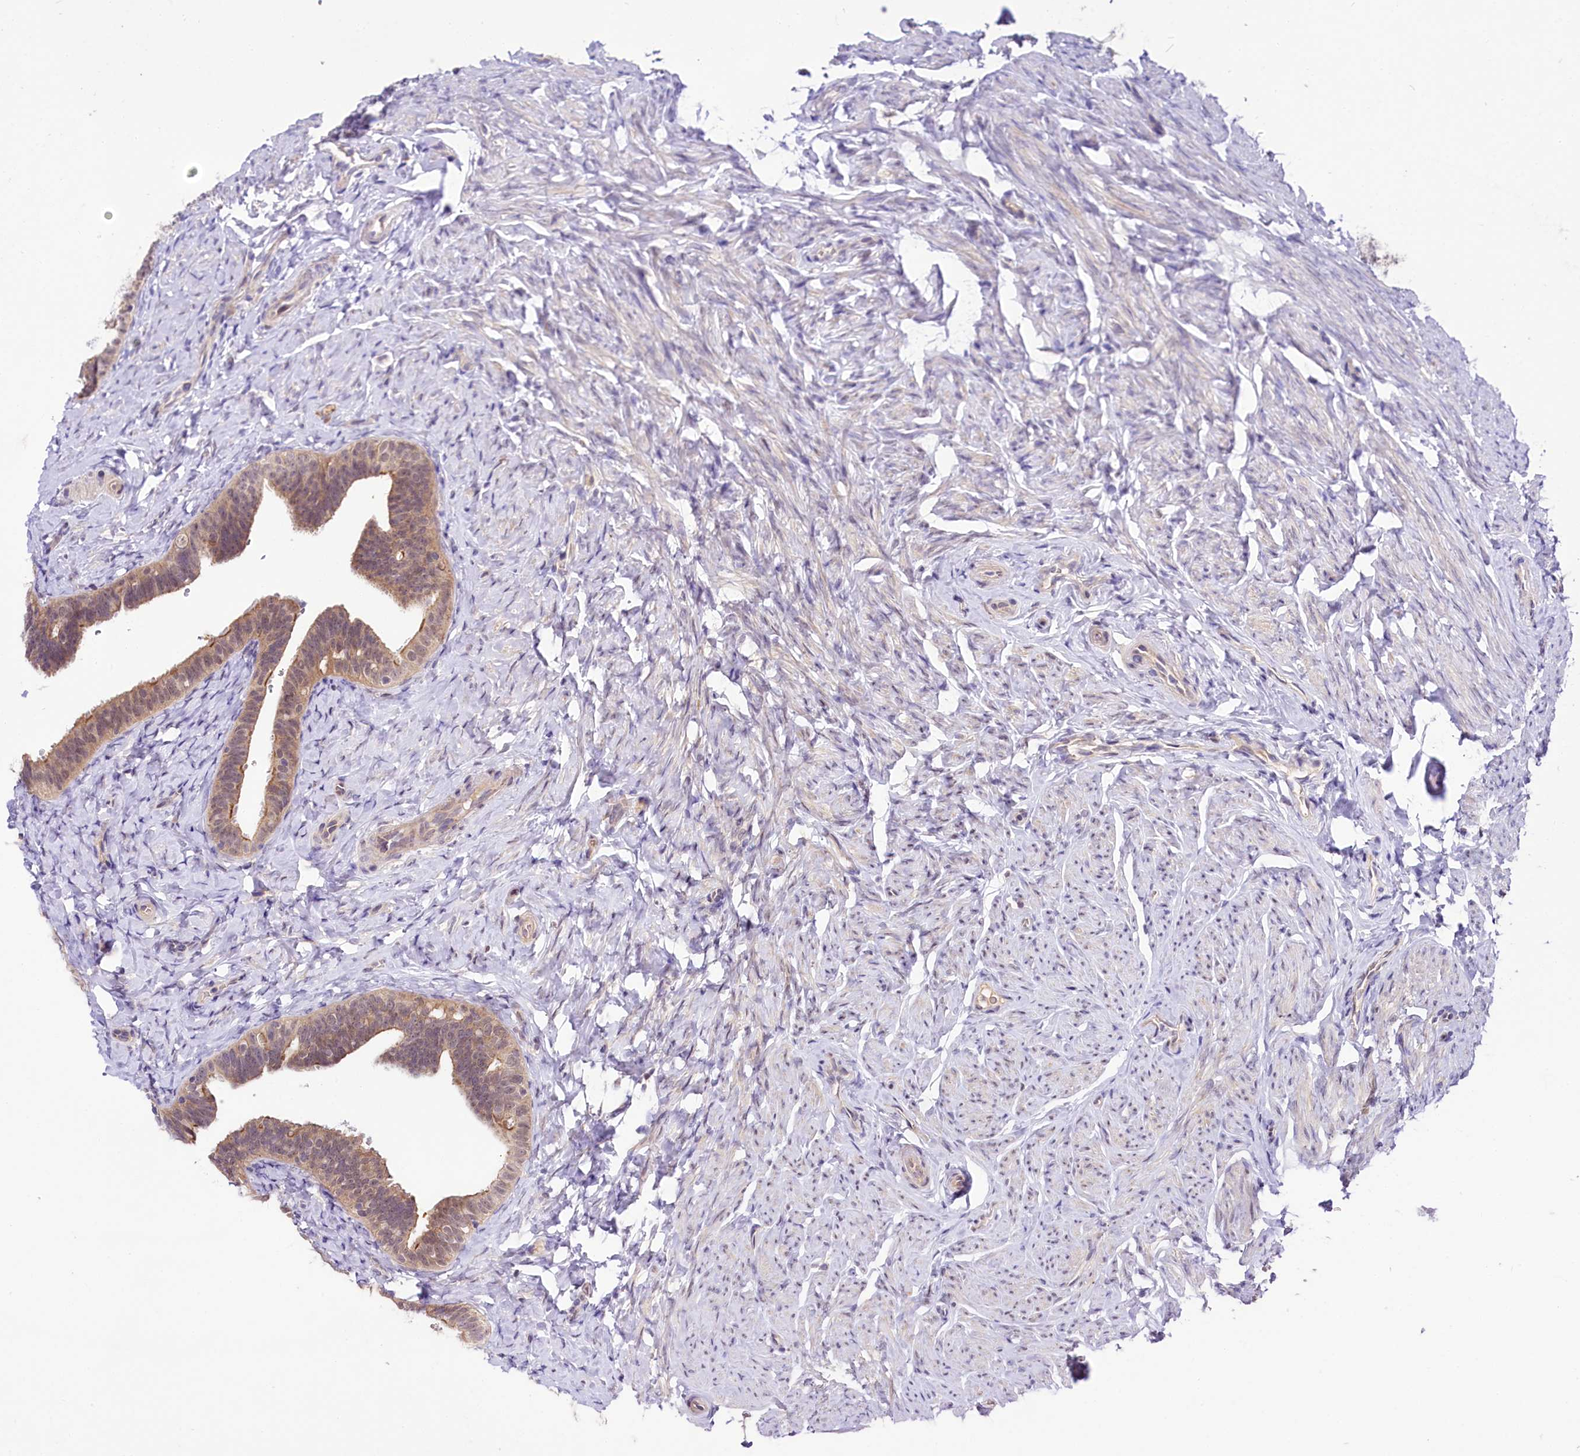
{"staining": {"intensity": "weak", "quantity": ">75%", "location": "cytoplasmic/membranous,nuclear"}, "tissue": "fallopian tube", "cell_type": "Glandular cells", "image_type": "normal", "snomed": [{"axis": "morphology", "description": "Normal tissue, NOS"}, {"axis": "topography", "description": "Fallopian tube"}], "caption": "Protein expression analysis of unremarkable fallopian tube shows weak cytoplasmic/membranous,nuclear positivity in about >75% of glandular cells. The staining was performed using DAB to visualize the protein expression in brown, while the nuclei were stained in blue with hematoxylin (Magnification: 20x).", "gene": "UBE3A", "patient": {"sex": "female", "age": 39}}